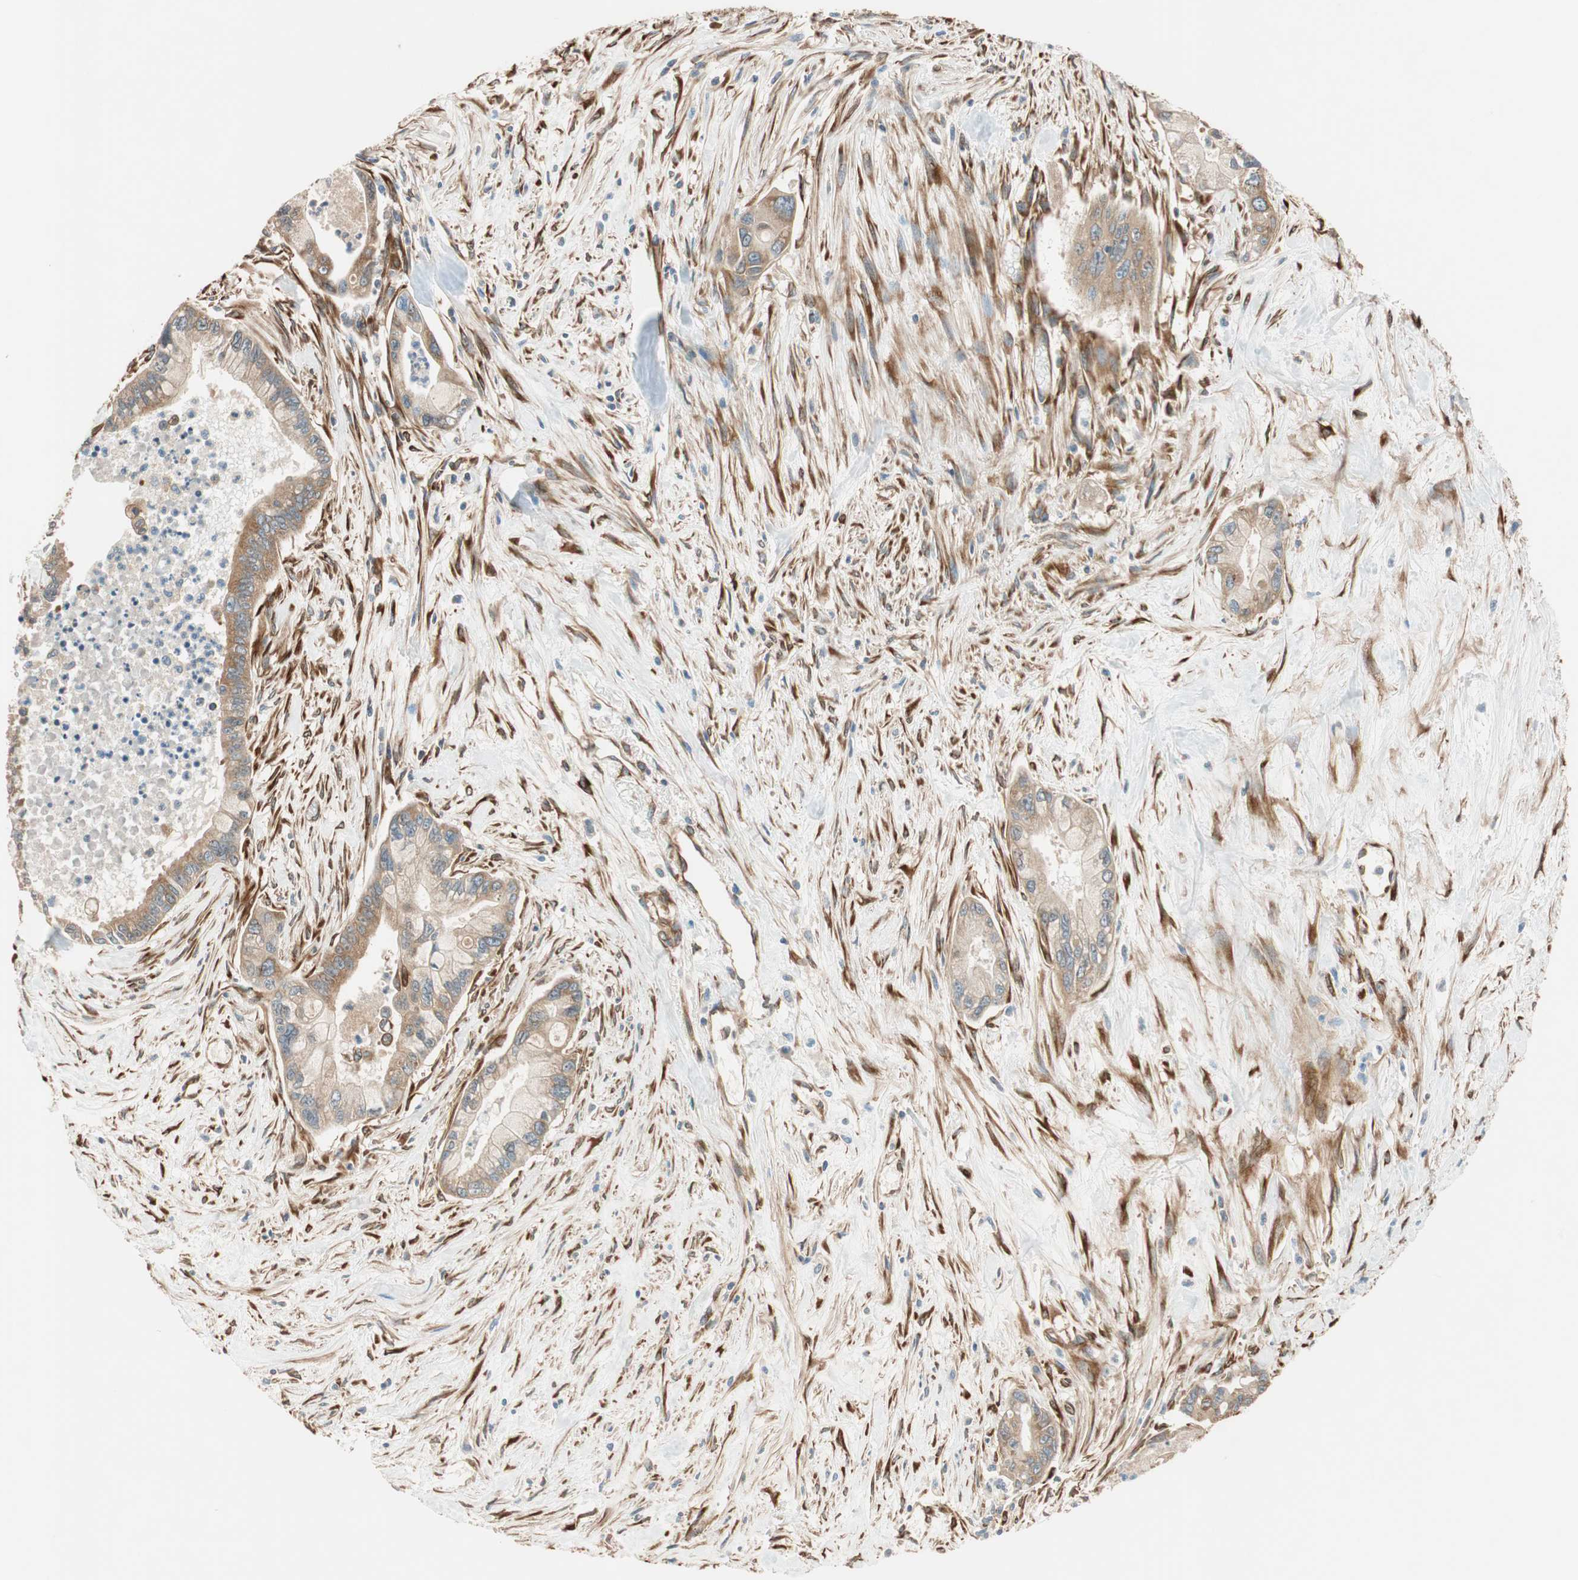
{"staining": {"intensity": "moderate", "quantity": ">75%", "location": "cytoplasmic/membranous"}, "tissue": "pancreatic cancer", "cell_type": "Tumor cells", "image_type": "cancer", "snomed": [{"axis": "morphology", "description": "Adenocarcinoma, NOS"}, {"axis": "topography", "description": "Pancreas"}], "caption": "Protein staining of pancreatic cancer (adenocarcinoma) tissue displays moderate cytoplasmic/membranous positivity in approximately >75% of tumor cells.", "gene": "WASL", "patient": {"sex": "male", "age": 70}}